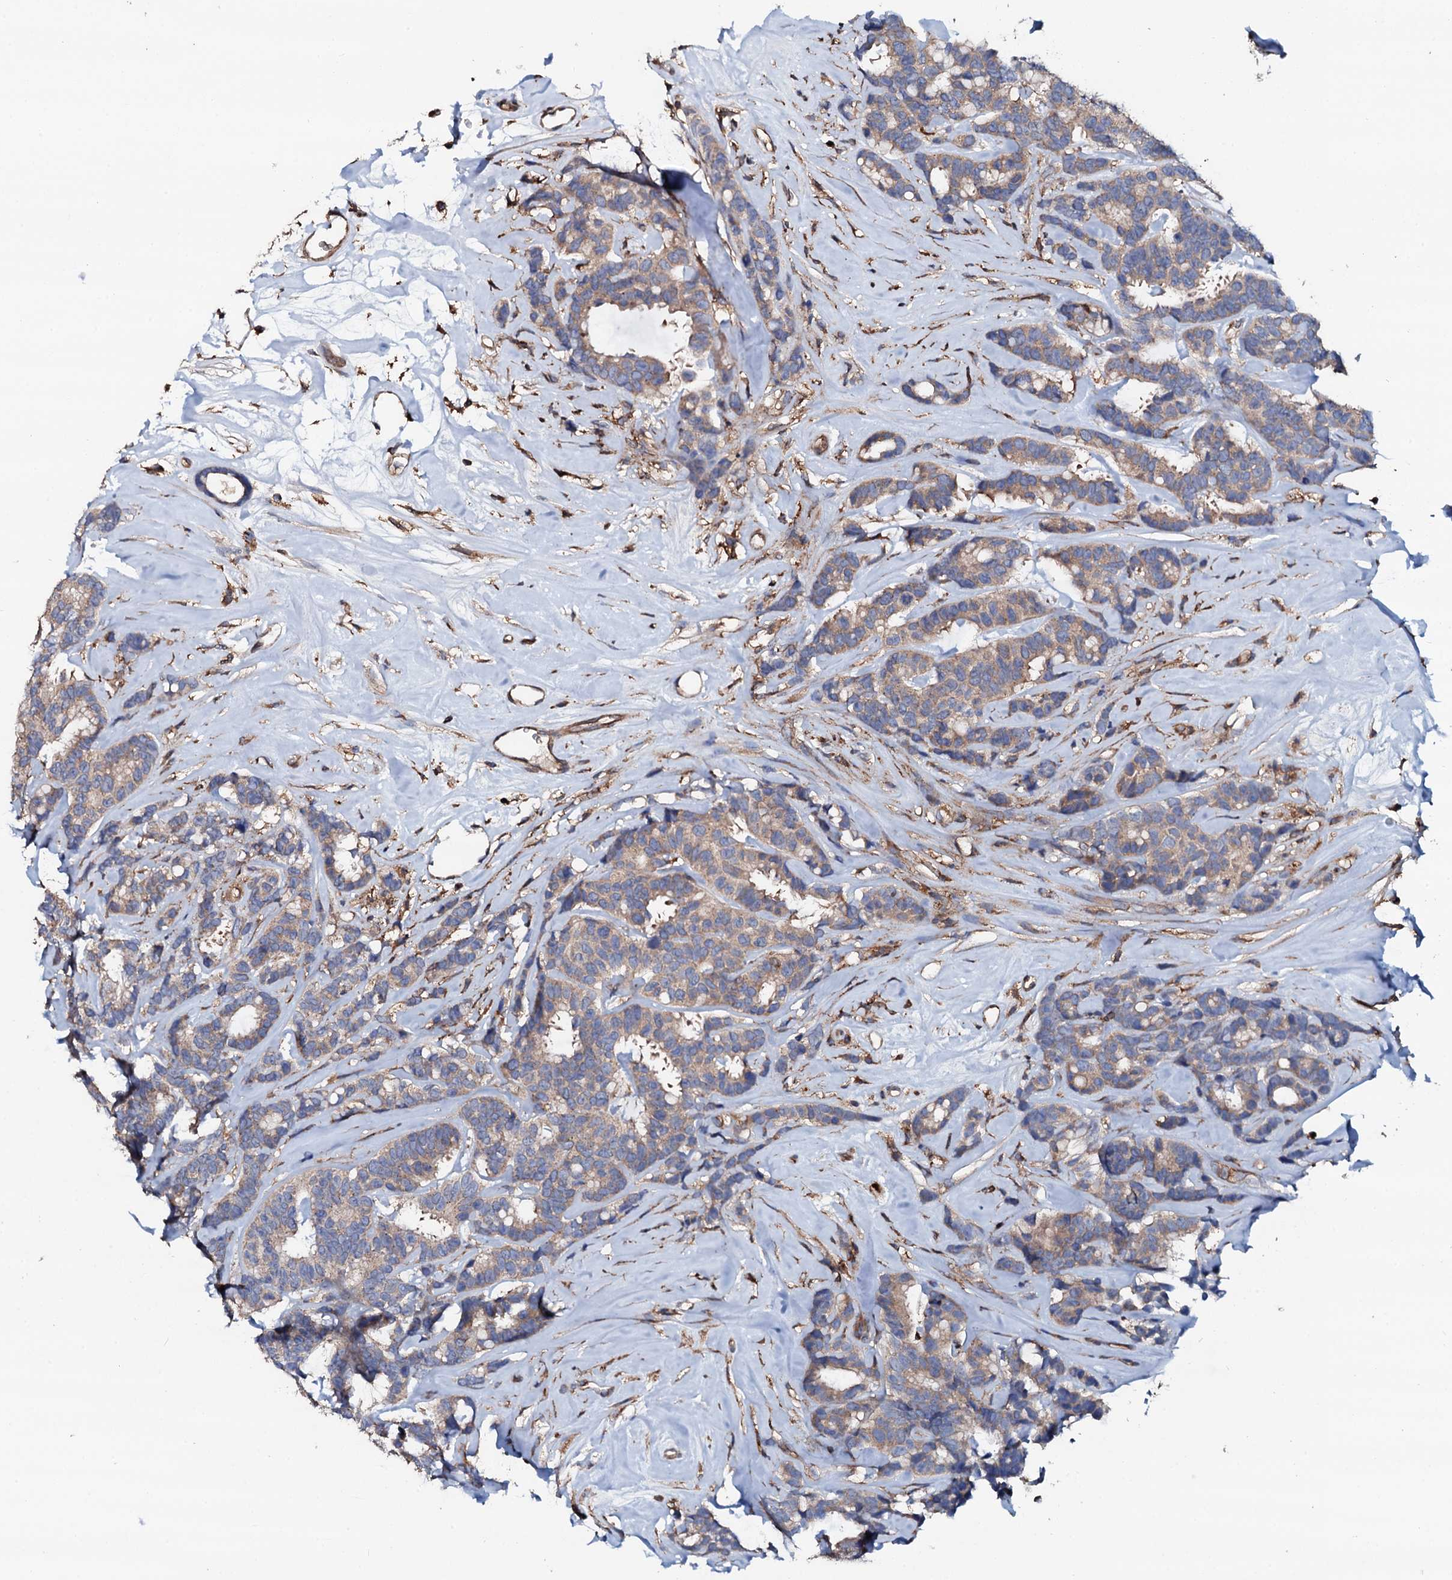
{"staining": {"intensity": "weak", "quantity": ">75%", "location": "cytoplasmic/membranous"}, "tissue": "breast cancer", "cell_type": "Tumor cells", "image_type": "cancer", "snomed": [{"axis": "morphology", "description": "Duct carcinoma"}, {"axis": "topography", "description": "Breast"}], "caption": "Immunohistochemistry (IHC) micrograph of human breast invasive ductal carcinoma stained for a protein (brown), which demonstrates low levels of weak cytoplasmic/membranous positivity in approximately >75% of tumor cells.", "gene": "GRK2", "patient": {"sex": "female", "age": 87}}